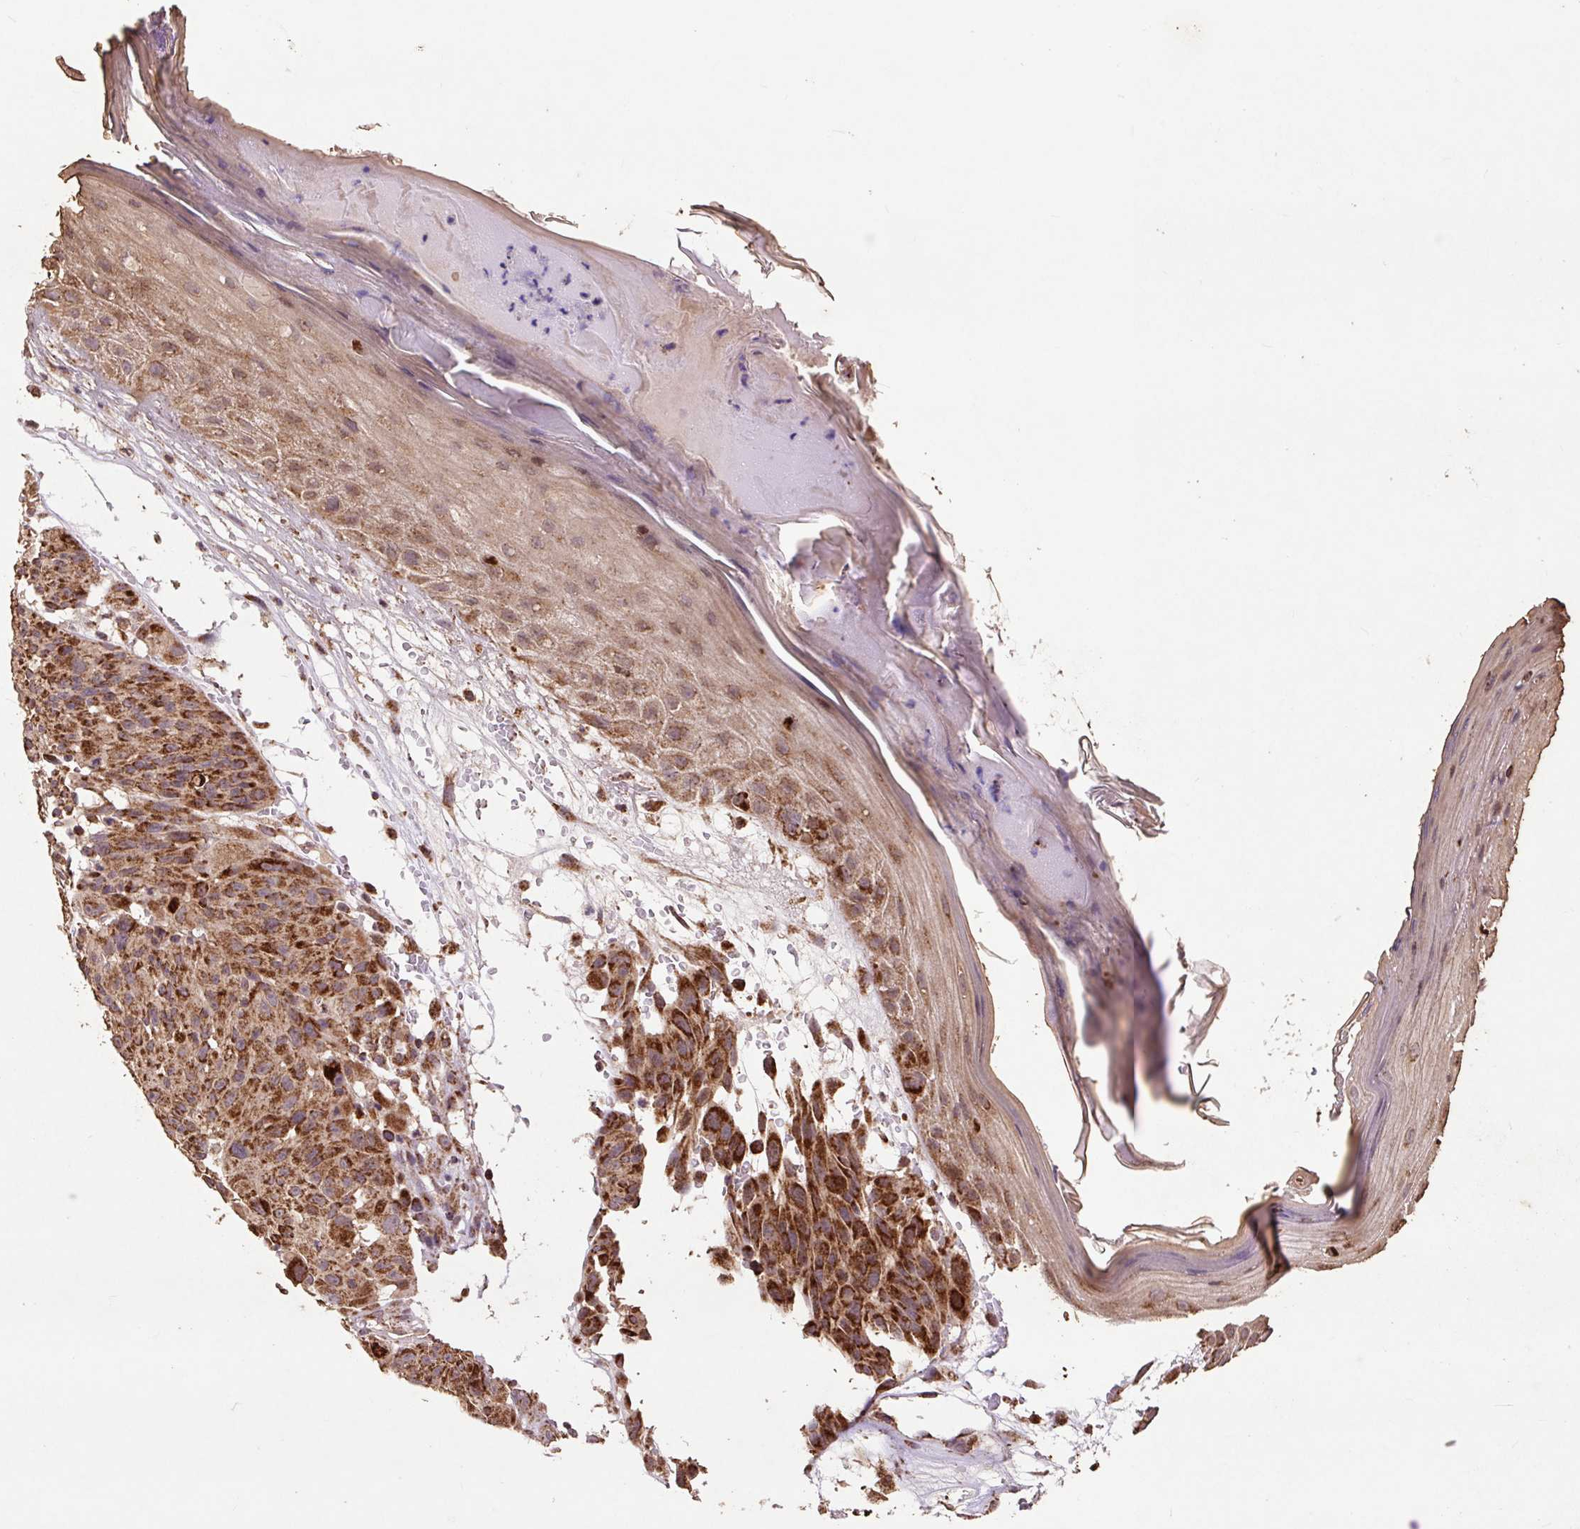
{"staining": {"intensity": "strong", "quantity": ">75%", "location": "cytoplasmic/membranous"}, "tissue": "melanoma", "cell_type": "Tumor cells", "image_type": "cancer", "snomed": [{"axis": "morphology", "description": "Malignant melanoma, NOS"}, {"axis": "topography", "description": "Skin"}], "caption": "Malignant melanoma stained for a protein reveals strong cytoplasmic/membranous positivity in tumor cells. (brown staining indicates protein expression, while blue staining denotes nuclei).", "gene": "ATP5F1A", "patient": {"sex": "male", "age": 83}}